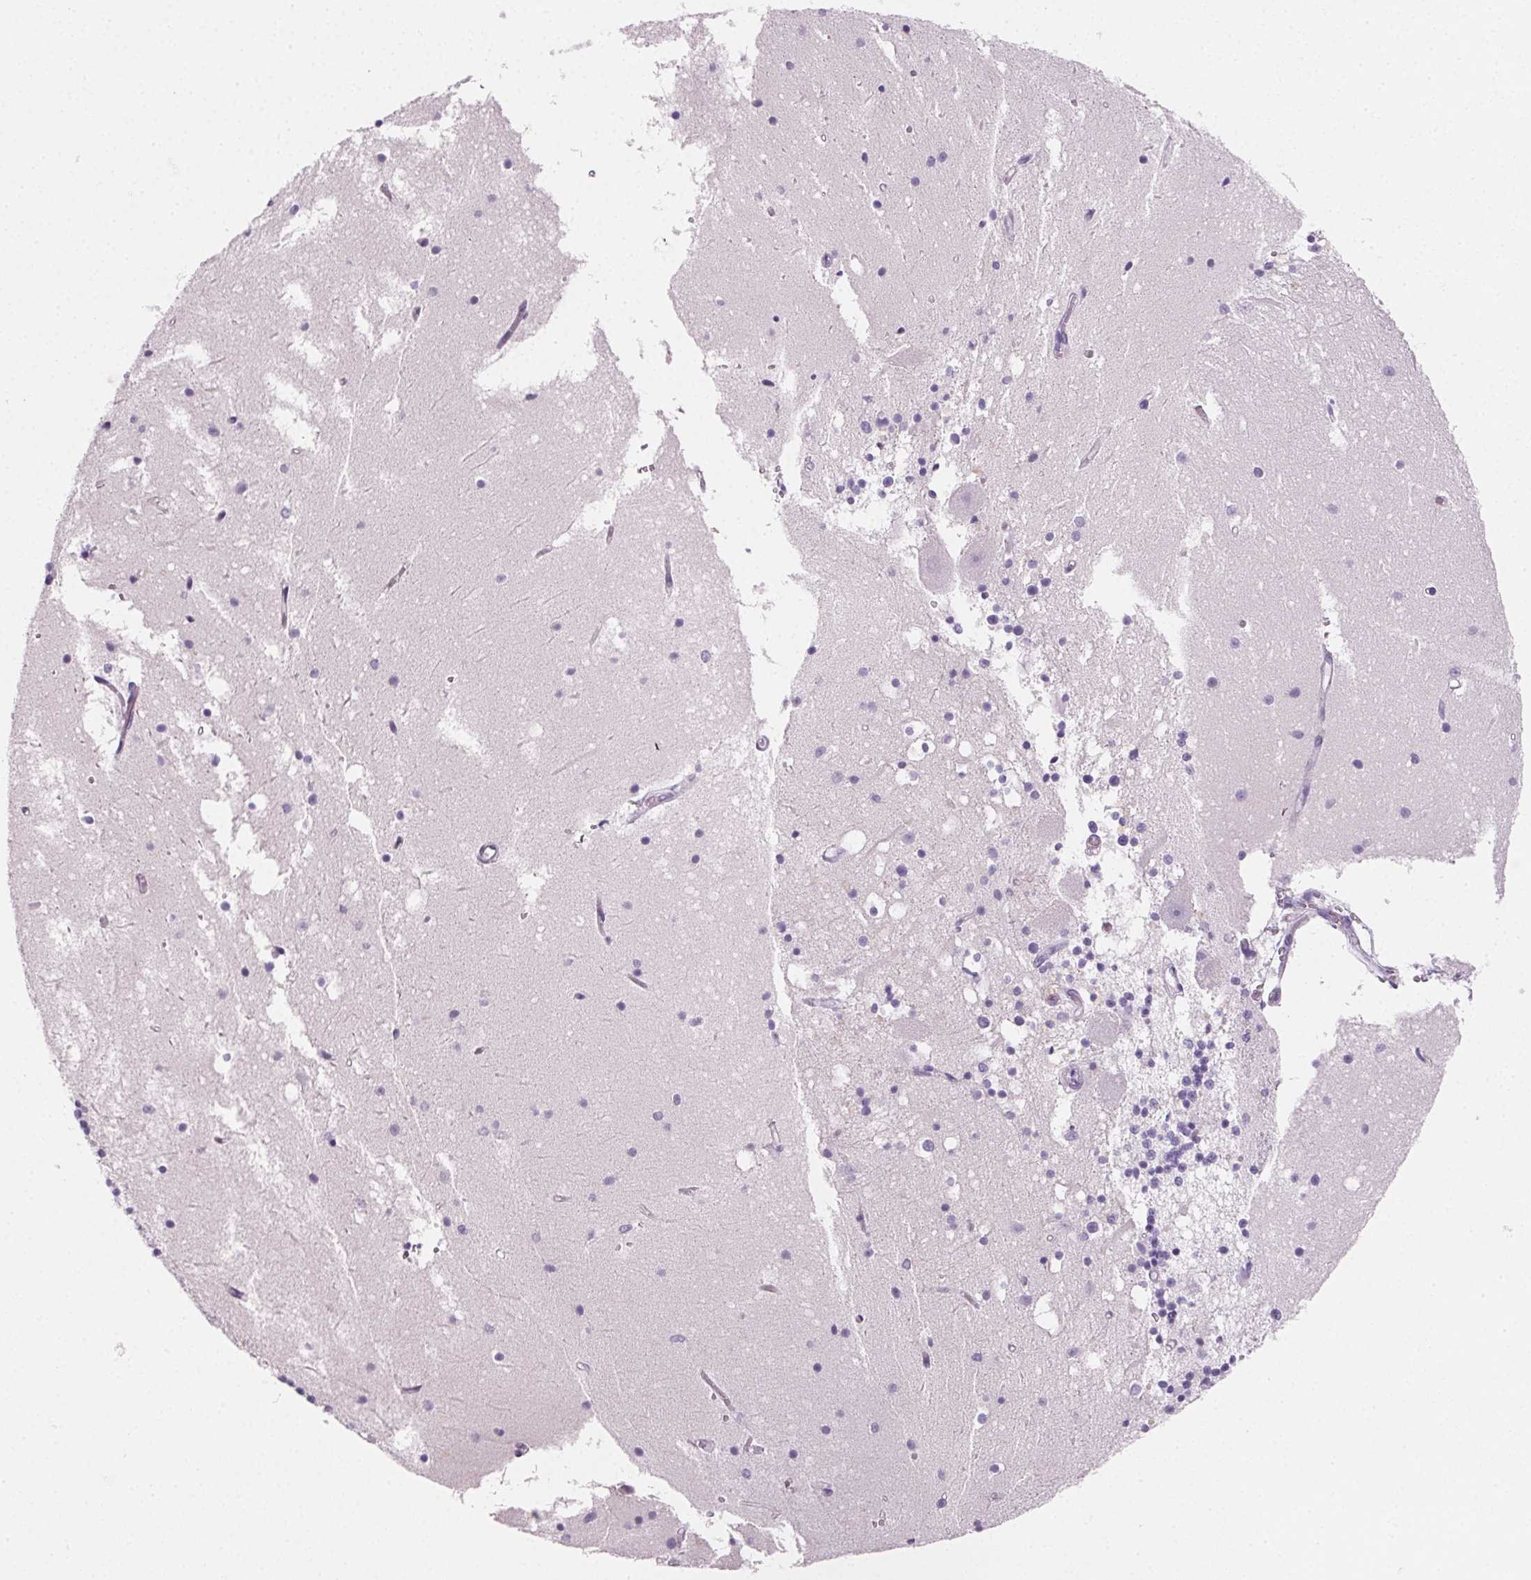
{"staining": {"intensity": "negative", "quantity": "none", "location": "none"}, "tissue": "cerebellum", "cell_type": "Cells in granular layer", "image_type": "normal", "snomed": [{"axis": "morphology", "description": "Normal tissue, NOS"}, {"axis": "topography", "description": "Cerebellum"}], "caption": "IHC histopathology image of unremarkable cerebellum: cerebellum stained with DAB shows no significant protein expression in cells in granular layer.", "gene": "PRSS1", "patient": {"sex": "male", "age": 54}}